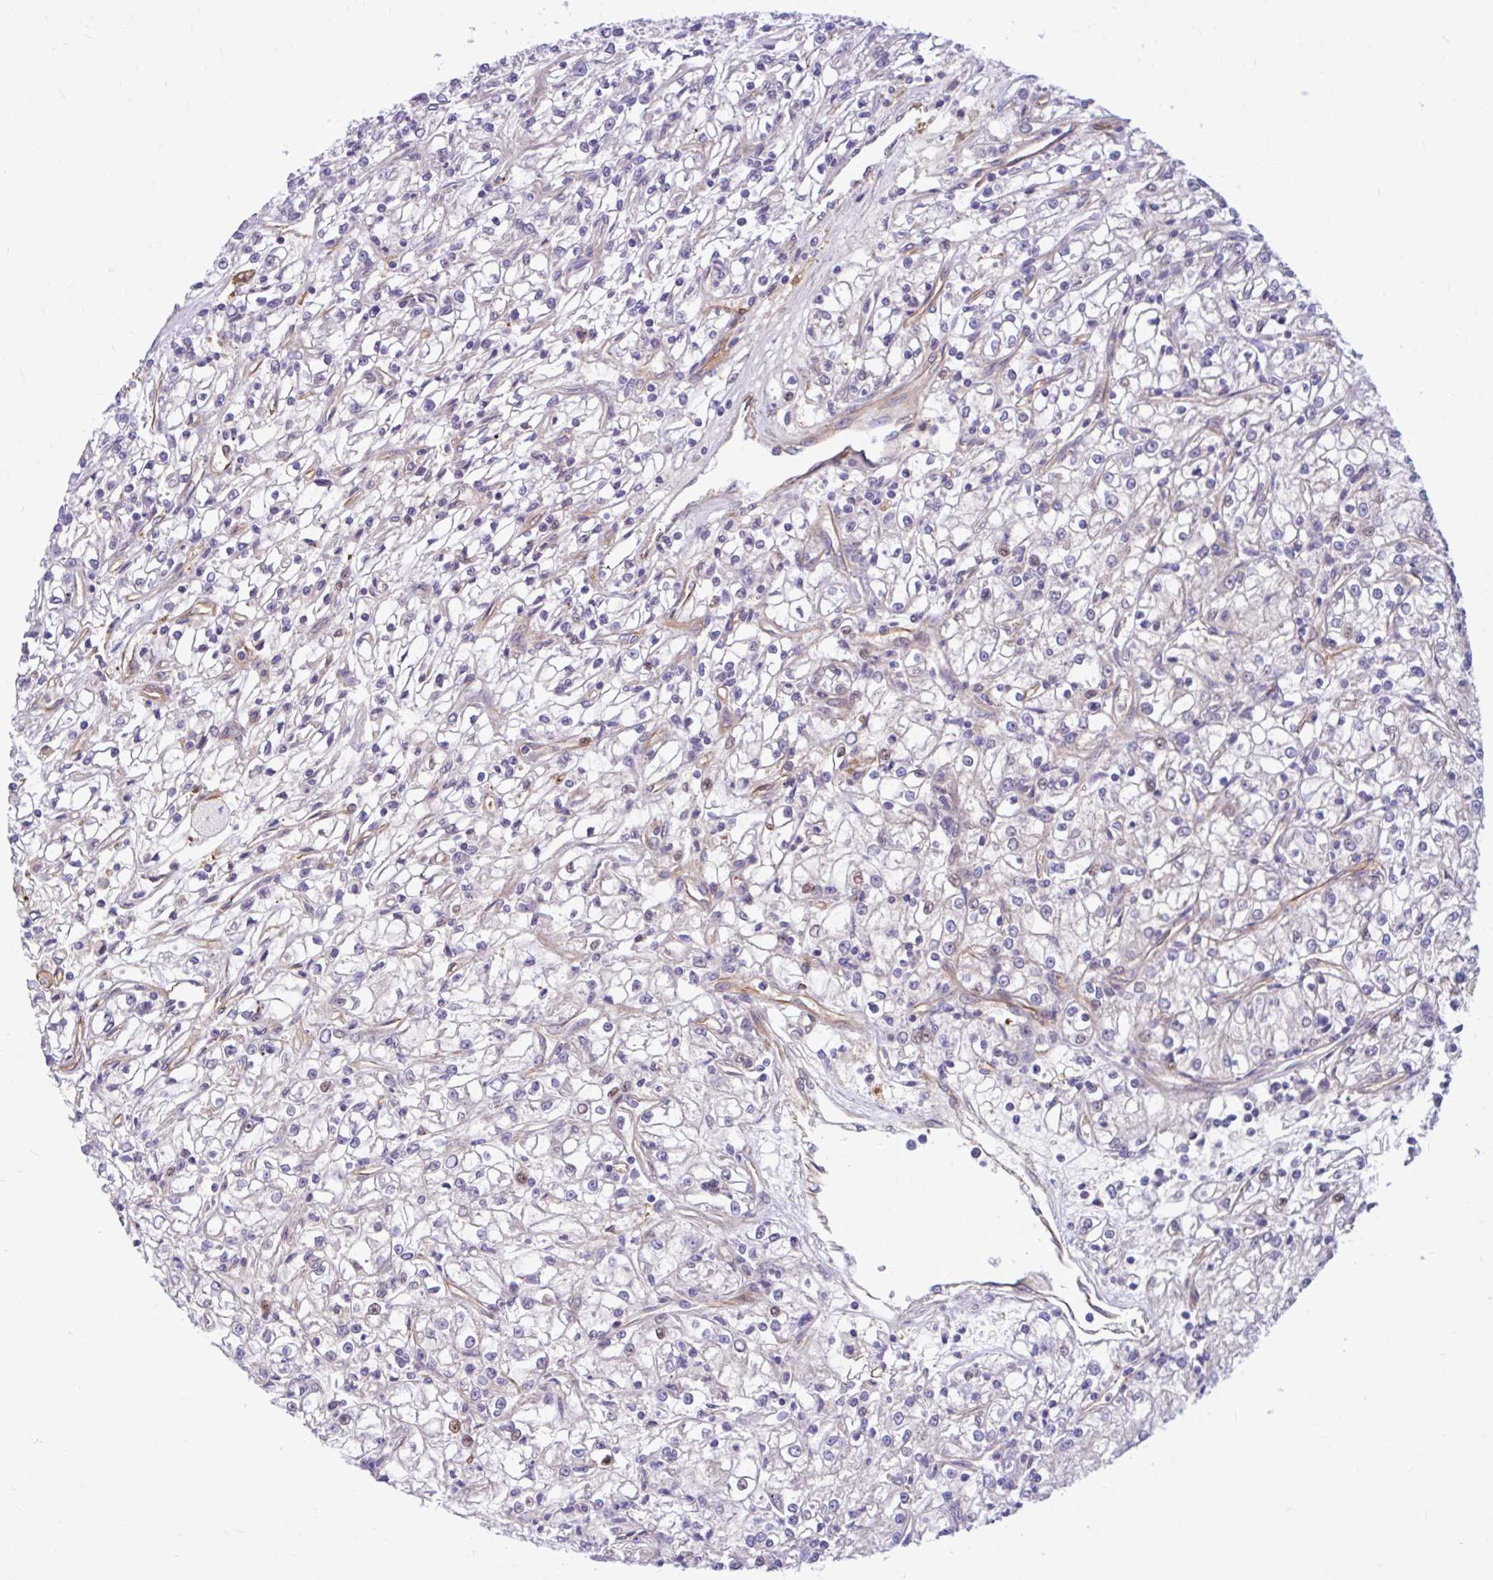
{"staining": {"intensity": "negative", "quantity": "none", "location": "none"}, "tissue": "renal cancer", "cell_type": "Tumor cells", "image_type": "cancer", "snomed": [{"axis": "morphology", "description": "Adenocarcinoma, NOS"}, {"axis": "topography", "description": "Kidney"}], "caption": "Immunohistochemical staining of renal cancer (adenocarcinoma) reveals no significant expression in tumor cells.", "gene": "ESPNL", "patient": {"sex": "female", "age": 59}}